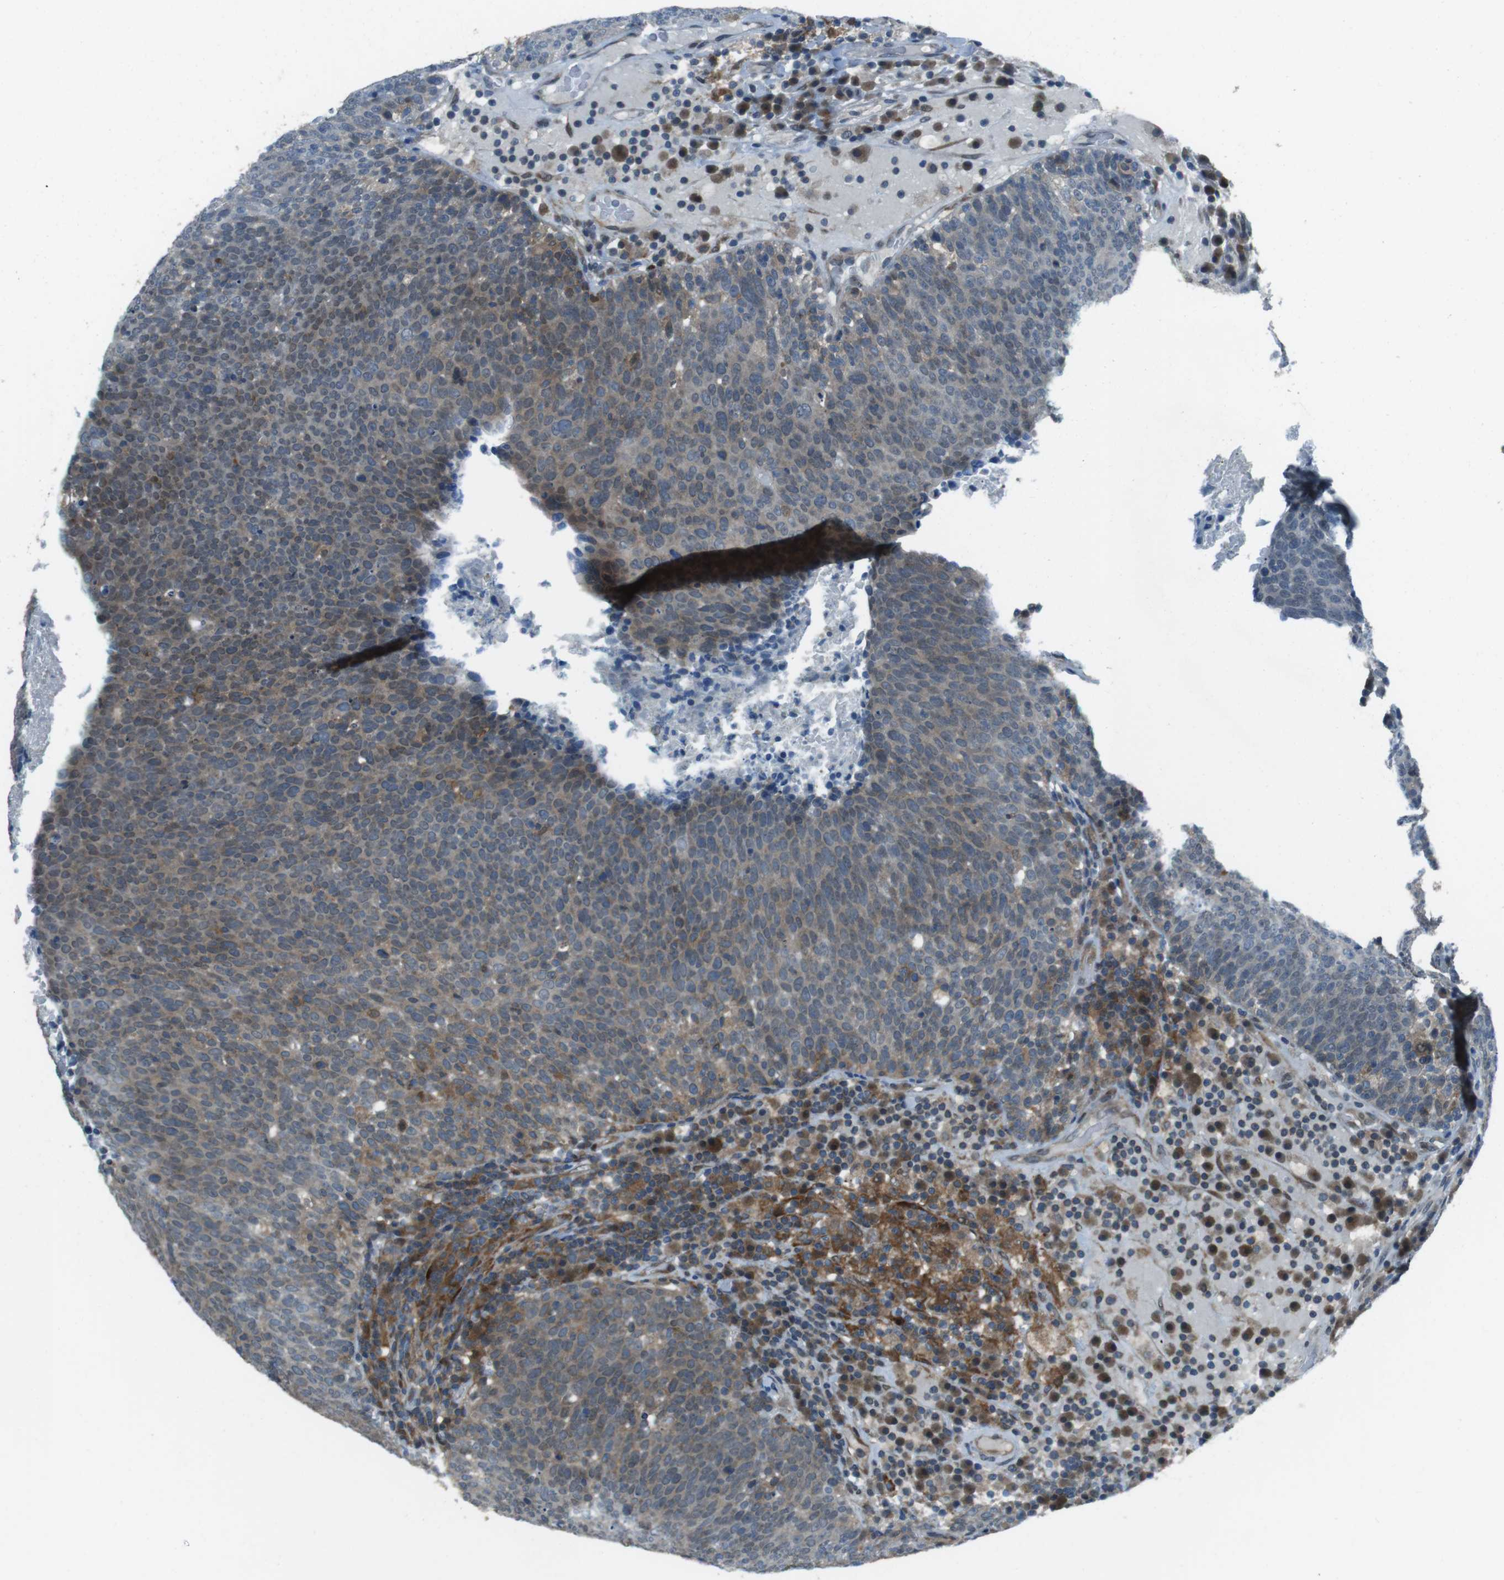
{"staining": {"intensity": "weak", "quantity": "<25%", "location": "cytoplasmic/membranous"}, "tissue": "head and neck cancer", "cell_type": "Tumor cells", "image_type": "cancer", "snomed": [{"axis": "morphology", "description": "Squamous cell carcinoma, NOS"}, {"axis": "morphology", "description": "Squamous cell carcinoma, metastatic, NOS"}, {"axis": "topography", "description": "Lymph node"}, {"axis": "topography", "description": "Head-Neck"}], "caption": "An image of human head and neck cancer is negative for staining in tumor cells.", "gene": "MFAP3", "patient": {"sex": "male", "age": 62}}